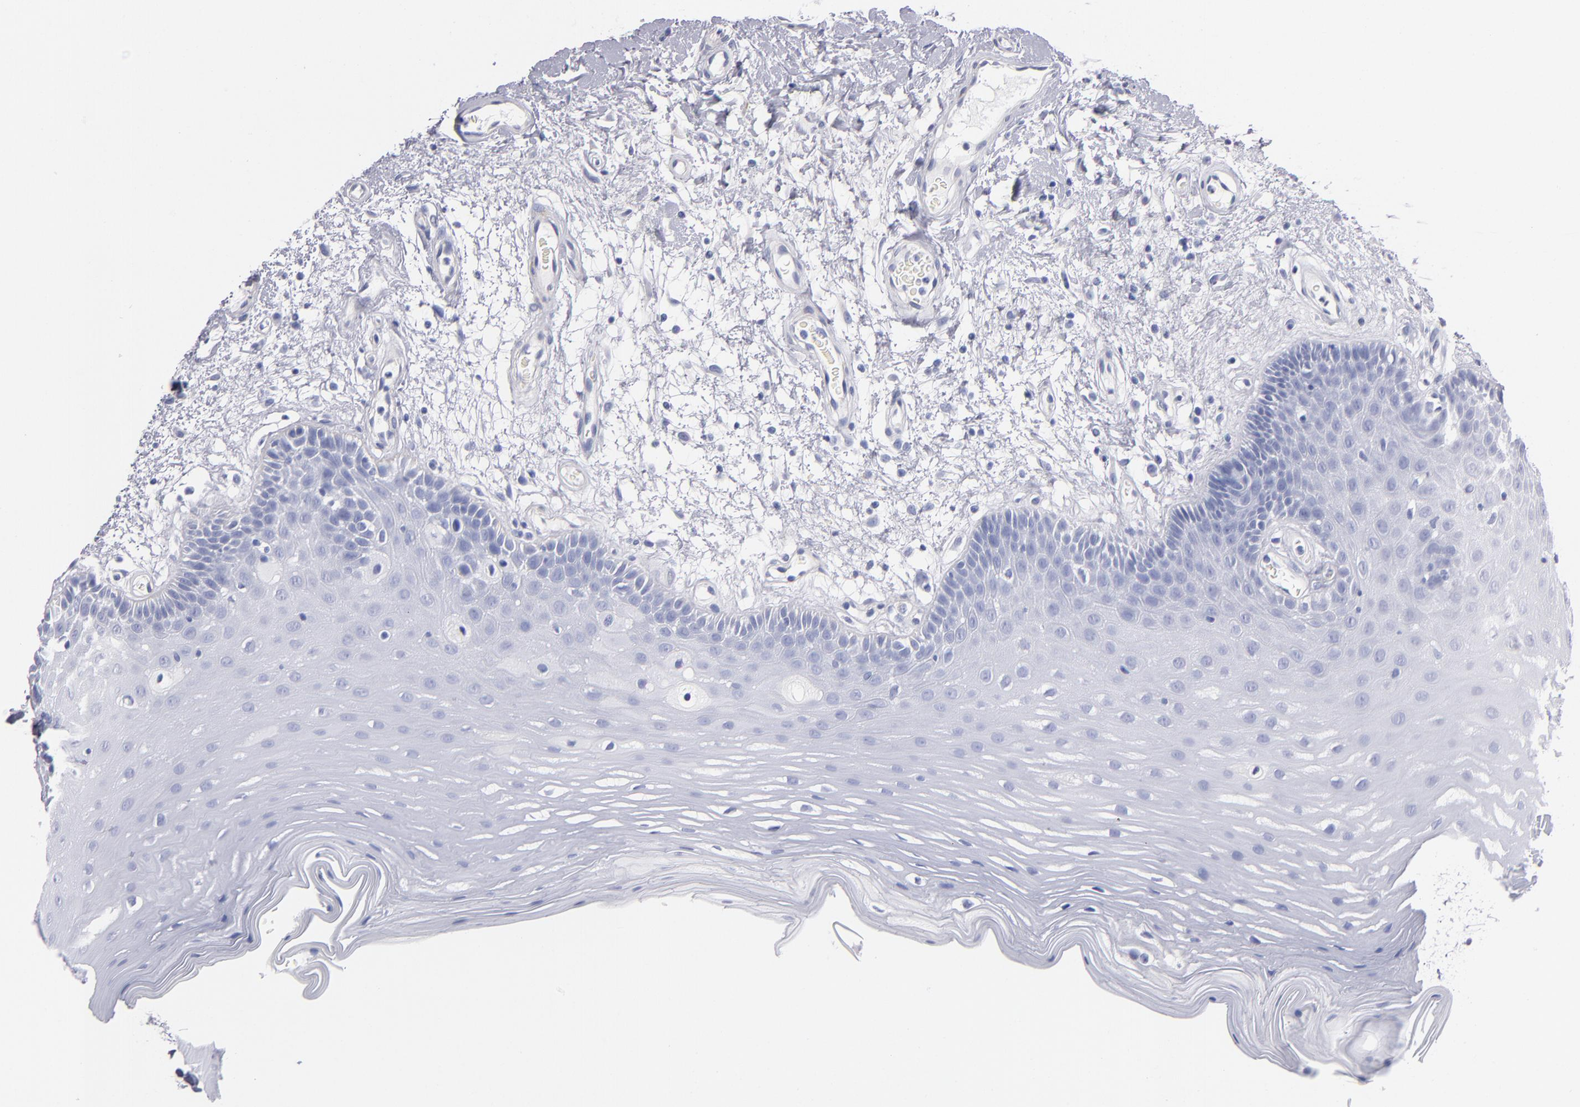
{"staining": {"intensity": "weak", "quantity": "25%-75%", "location": "cytoplasmic/membranous"}, "tissue": "oral mucosa", "cell_type": "Squamous epithelial cells", "image_type": "normal", "snomed": [{"axis": "morphology", "description": "Normal tissue, NOS"}, {"axis": "morphology", "description": "Squamous cell carcinoma, NOS"}, {"axis": "topography", "description": "Skeletal muscle"}, {"axis": "topography", "description": "Oral tissue"}, {"axis": "topography", "description": "Head-Neck"}], "caption": "DAB (3,3'-diaminobenzidine) immunohistochemical staining of benign human oral mucosa exhibits weak cytoplasmic/membranous protein expression in about 25%-75% of squamous epithelial cells.", "gene": "LAMC1", "patient": {"sex": "male", "age": 71}}